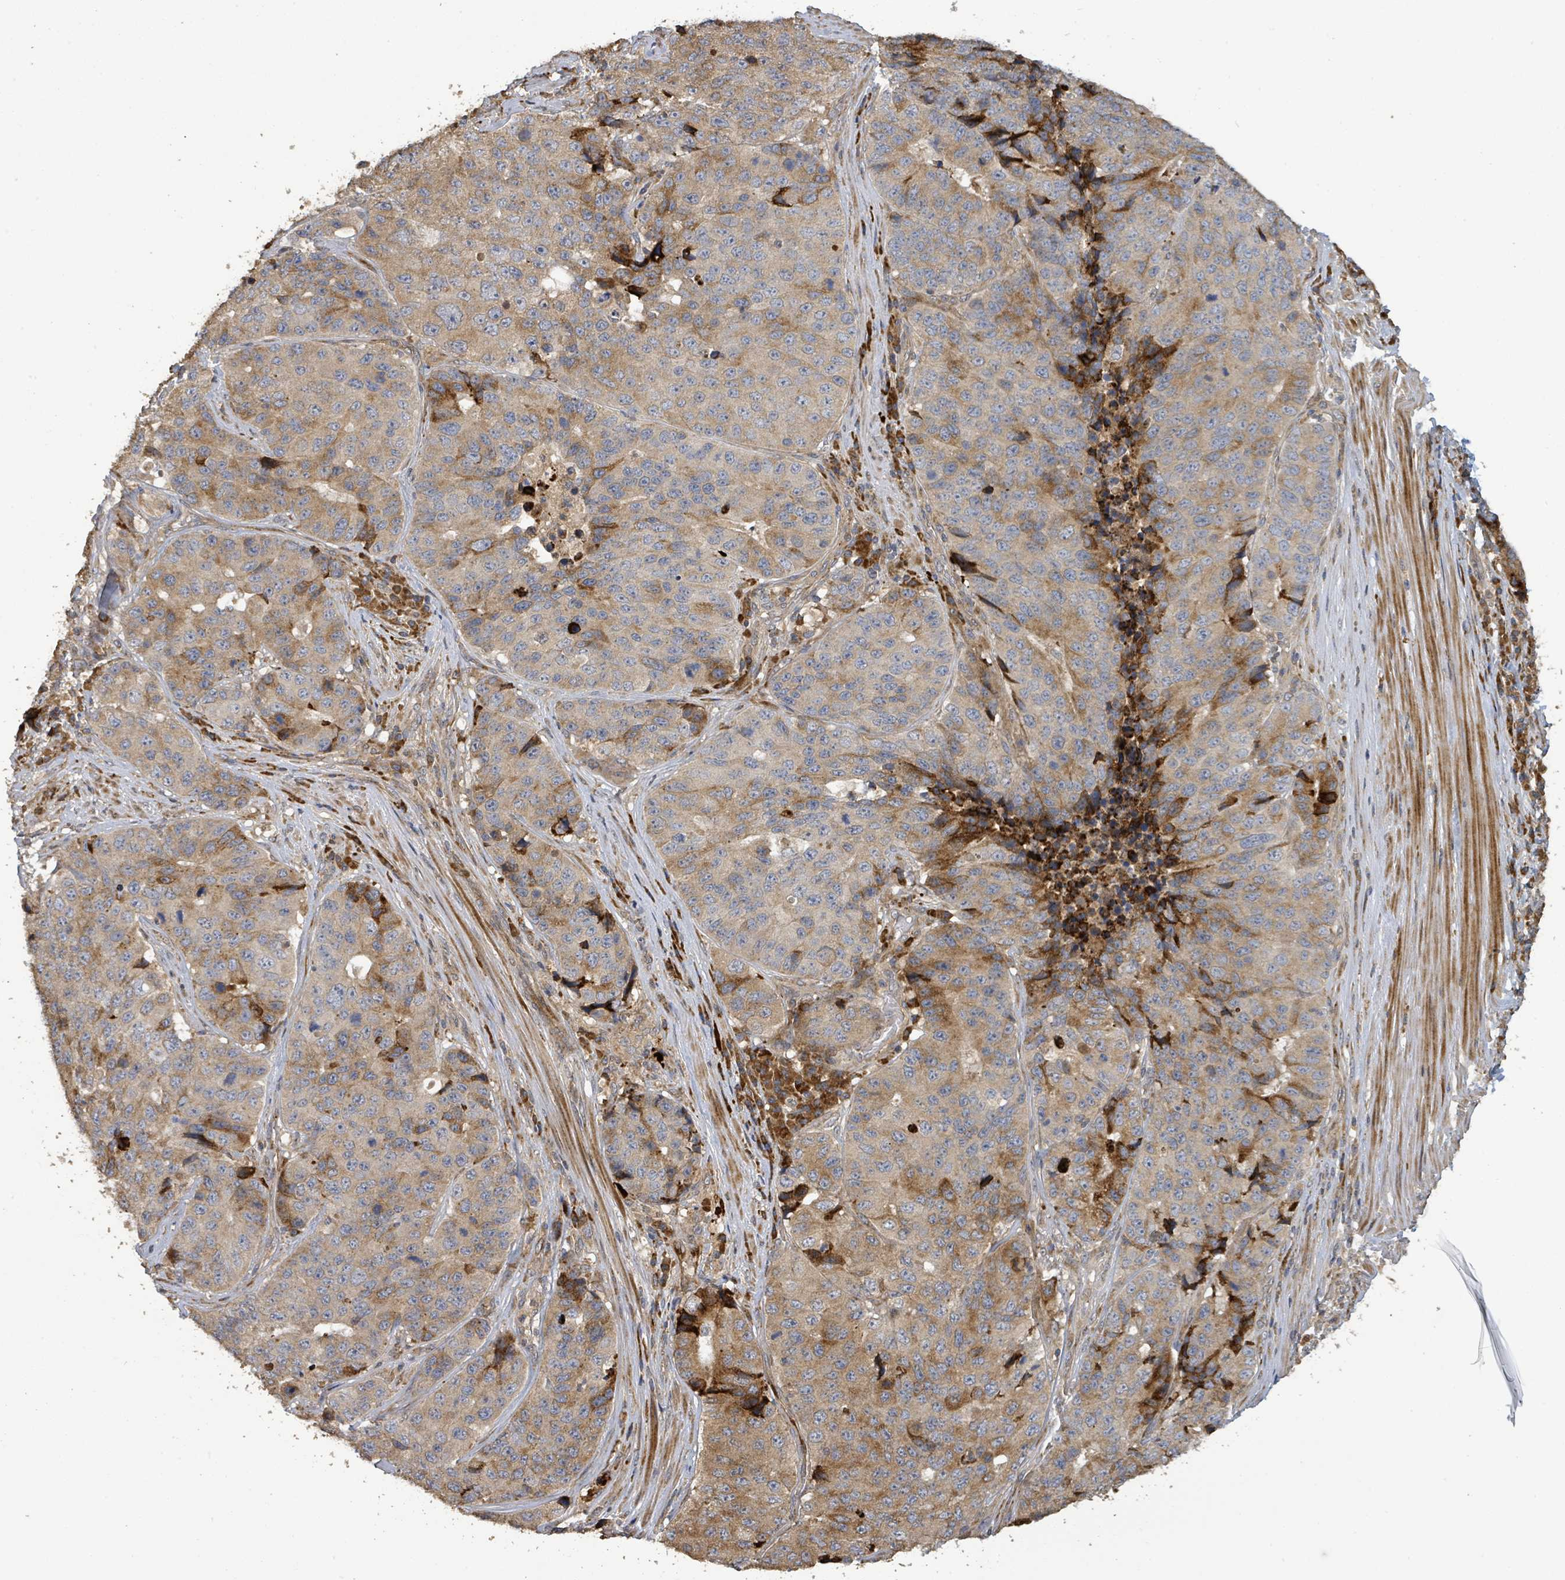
{"staining": {"intensity": "moderate", "quantity": ">75%", "location": "cytoplasmic/membranous"}, "tissue": "stomach cancer", "cell_type": "Tumor cells", "image_type": "cancer", "snomed": [{"axis": "morphology", "description": "Adenocarcinoma, NOS"}, {"axis": "topography", "description": "Stomach"}], "caption": "Human adenocarcinoma (stomach) stained with a protein marker displays moderate staining in tumor cells.", "gene": "STARD4", "patient": {"sex": "male", "age": 71}}